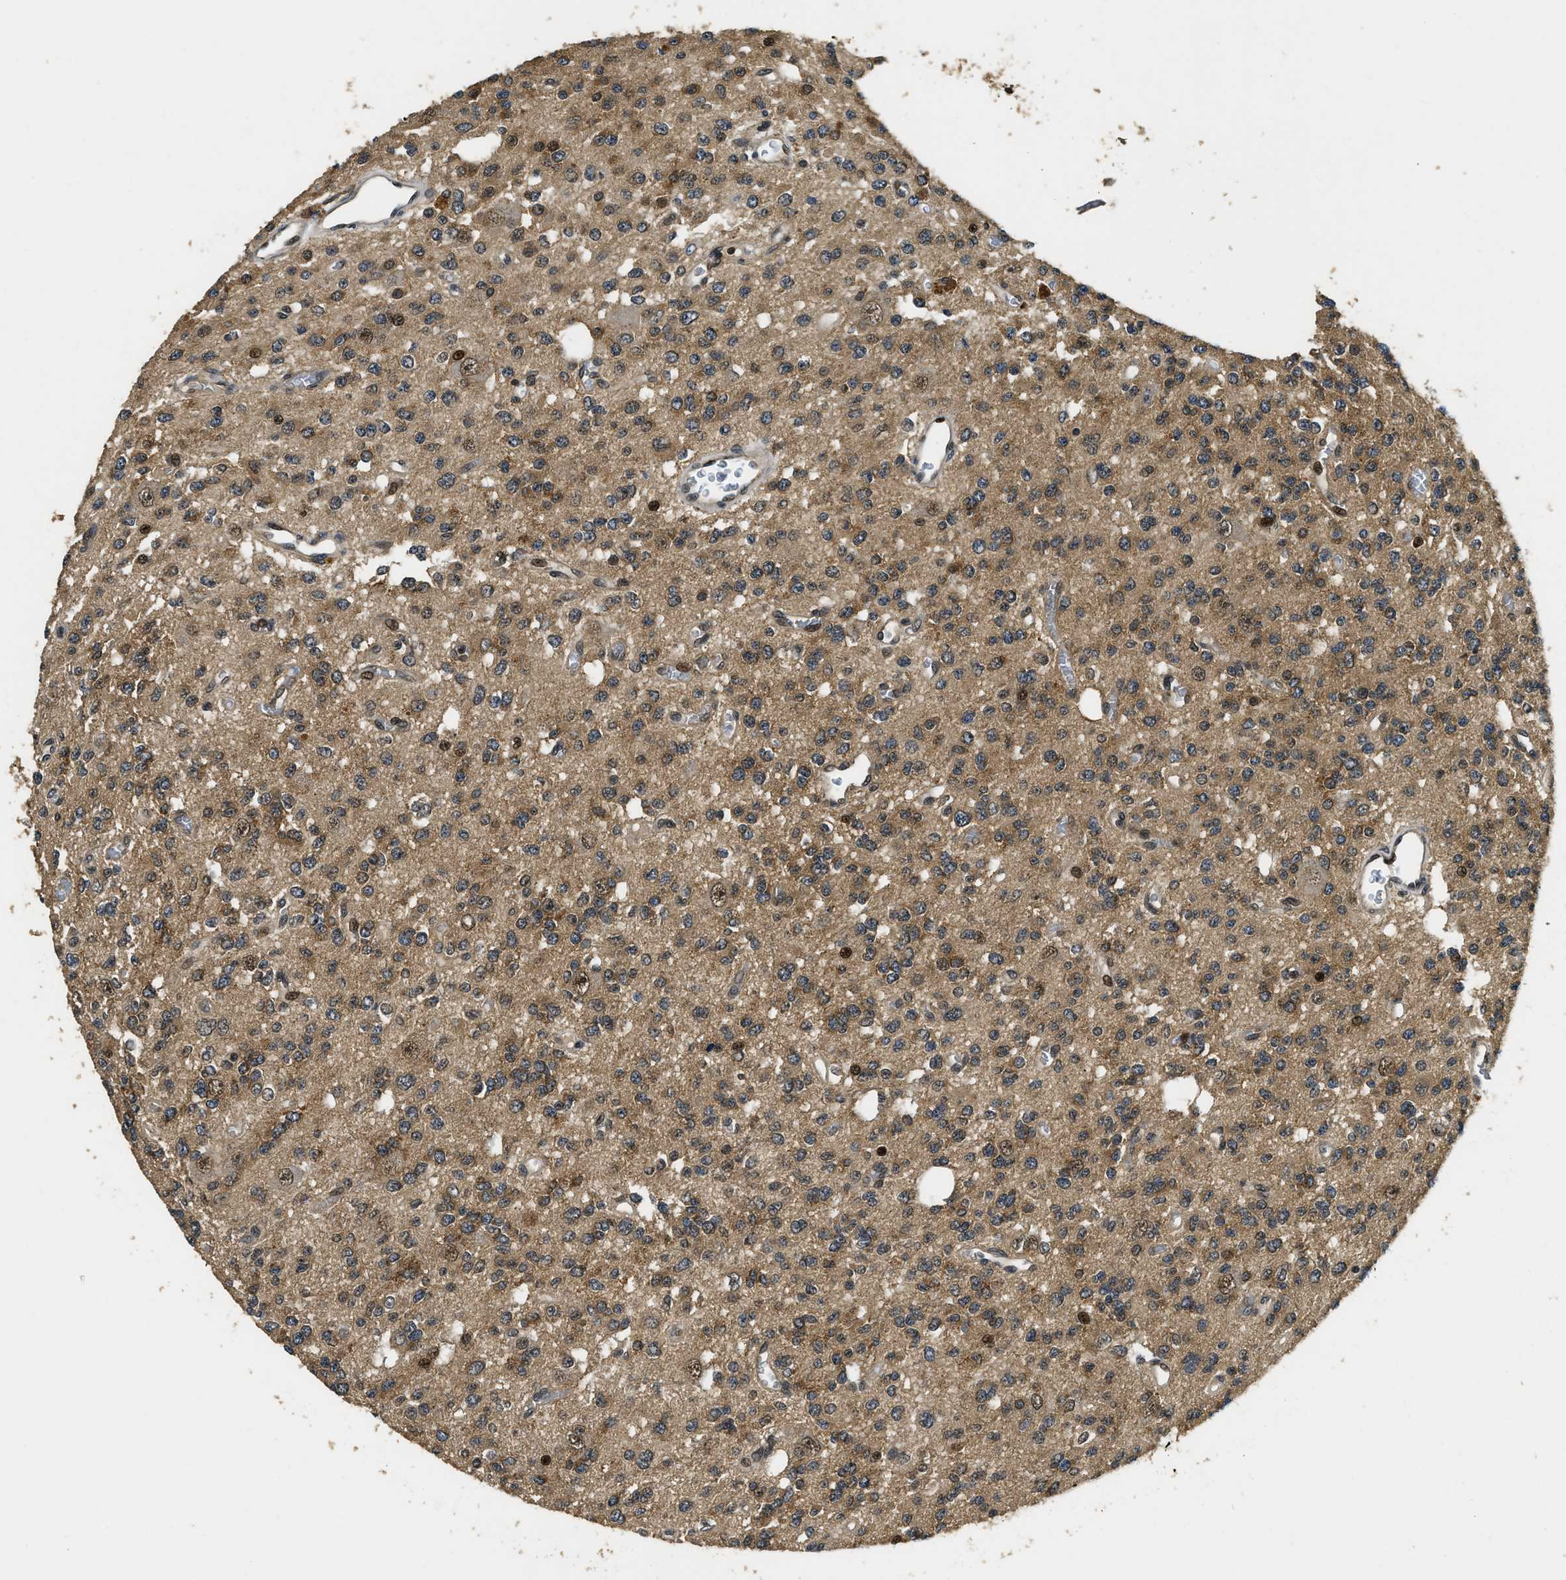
{"staining": {"intensity": "moderate", "quantity": ">75%", "location": "cytoplasmic/membranous"}, "tissue": "glioma", "cell_type": "Tumor cells", "image_type": "cancer", "snomed": [{"axis": "morphology", "description": "Glioma, malignant, Low grade"}, {"axis": "topography", "description": "Brain"}], "caption": "Protein expression analysis of malignant glioma (low-grade) reveals moderate cytoplasmic/membranous staining in approximately >75% of tumor cells.", "gene": "ADSL", "patient": {"sex": "male", "age": 38}}